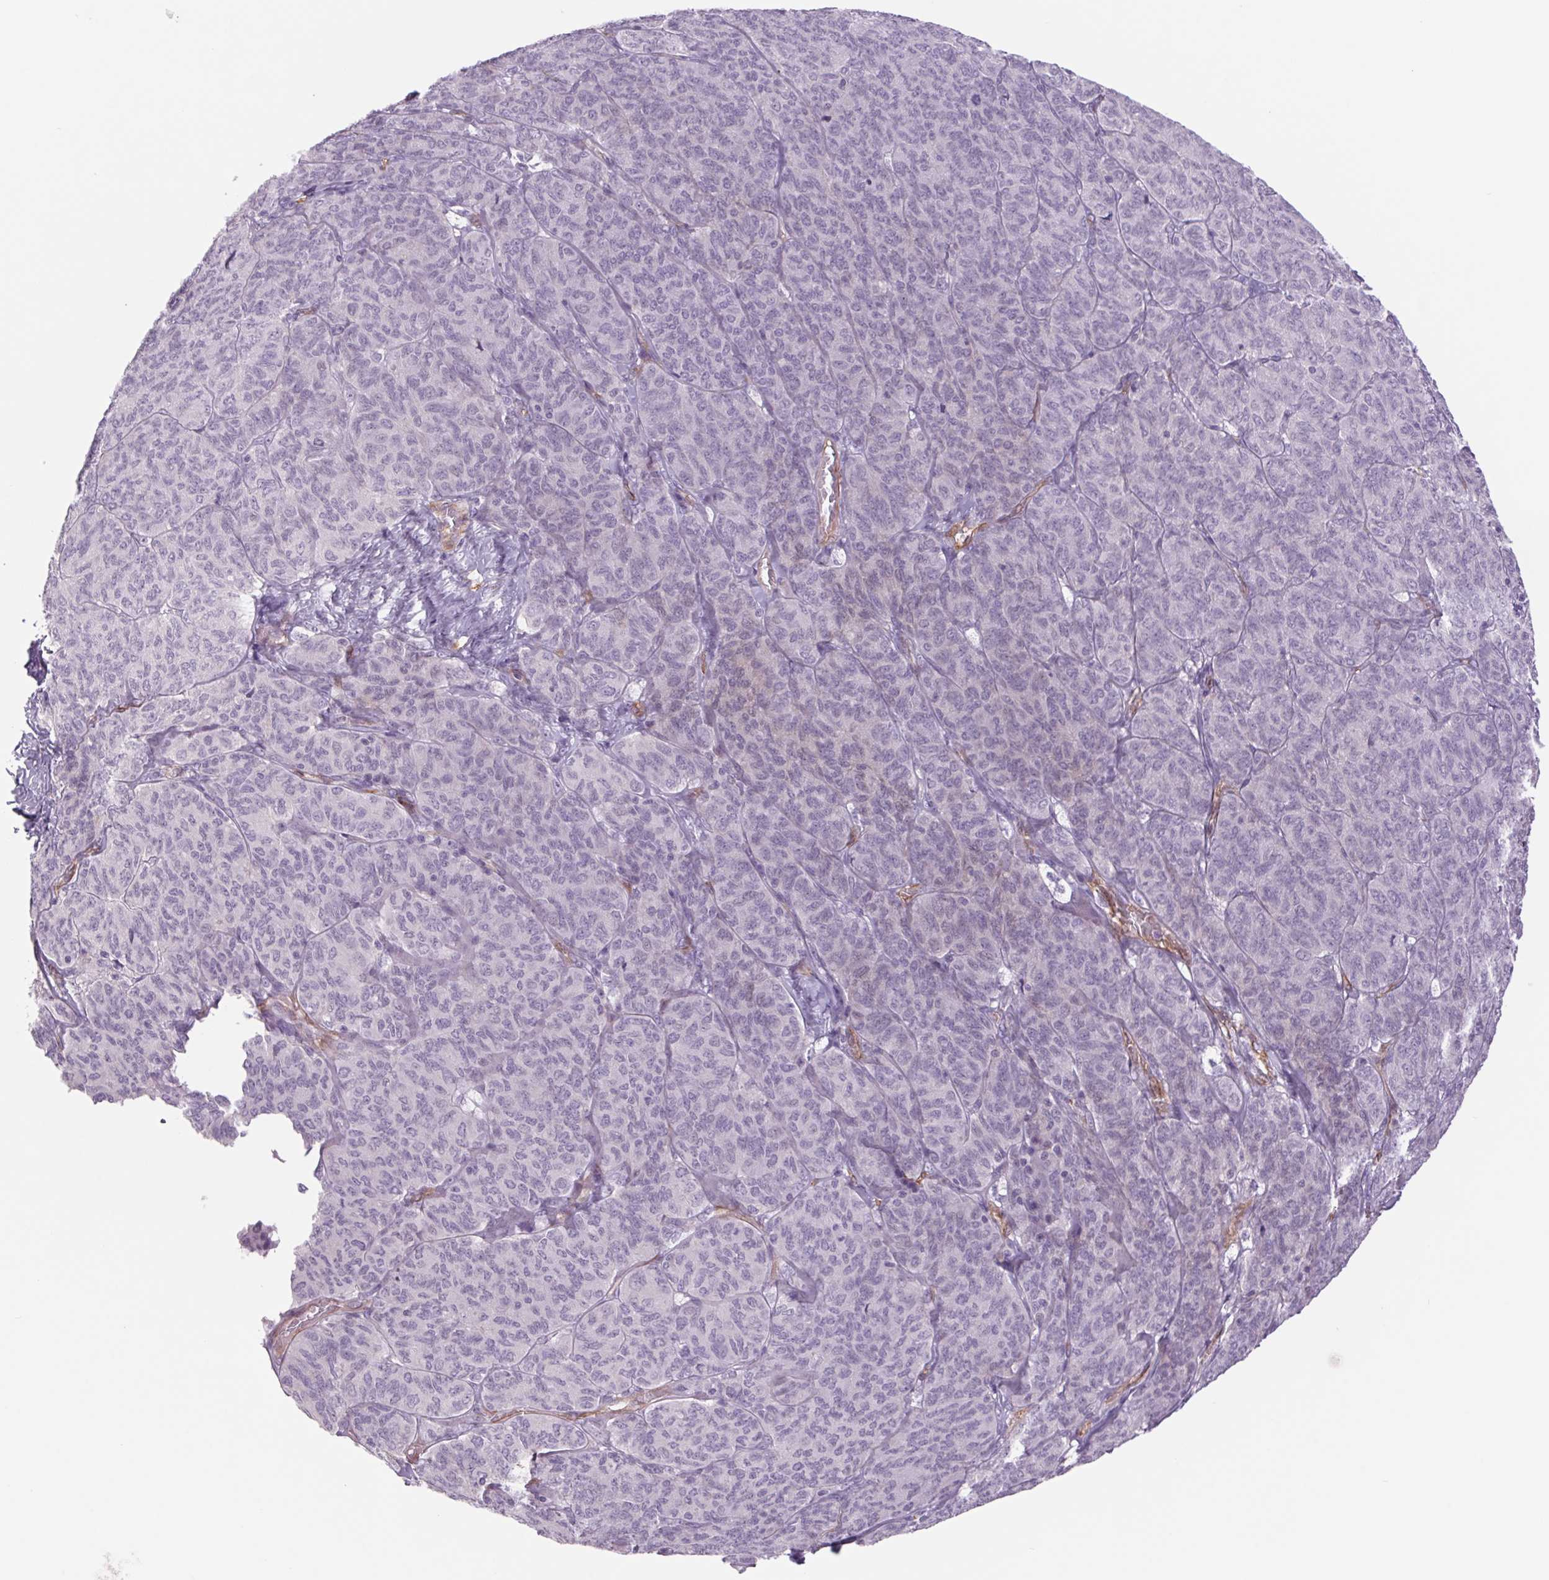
{"staining": {"intensity": "negative", "quantity": "none", "location": "none"}, "tissue": "ovarian cancer", "cell_type": "Tumor cells", "image_type": "cancer", "snomed": [{"axis": "morphology", "description": "Carcinoma, endometroid"}, {"axis": "topography", "description": "Ovary"}], "caption": "A high-resolution micrograph shows IHC staining of endometroid carcinoma (ovarian), which displays no significant positivity in tumor cells.", "gene": "MS4A13", "patient": {"sex": "female", "age": 80}}